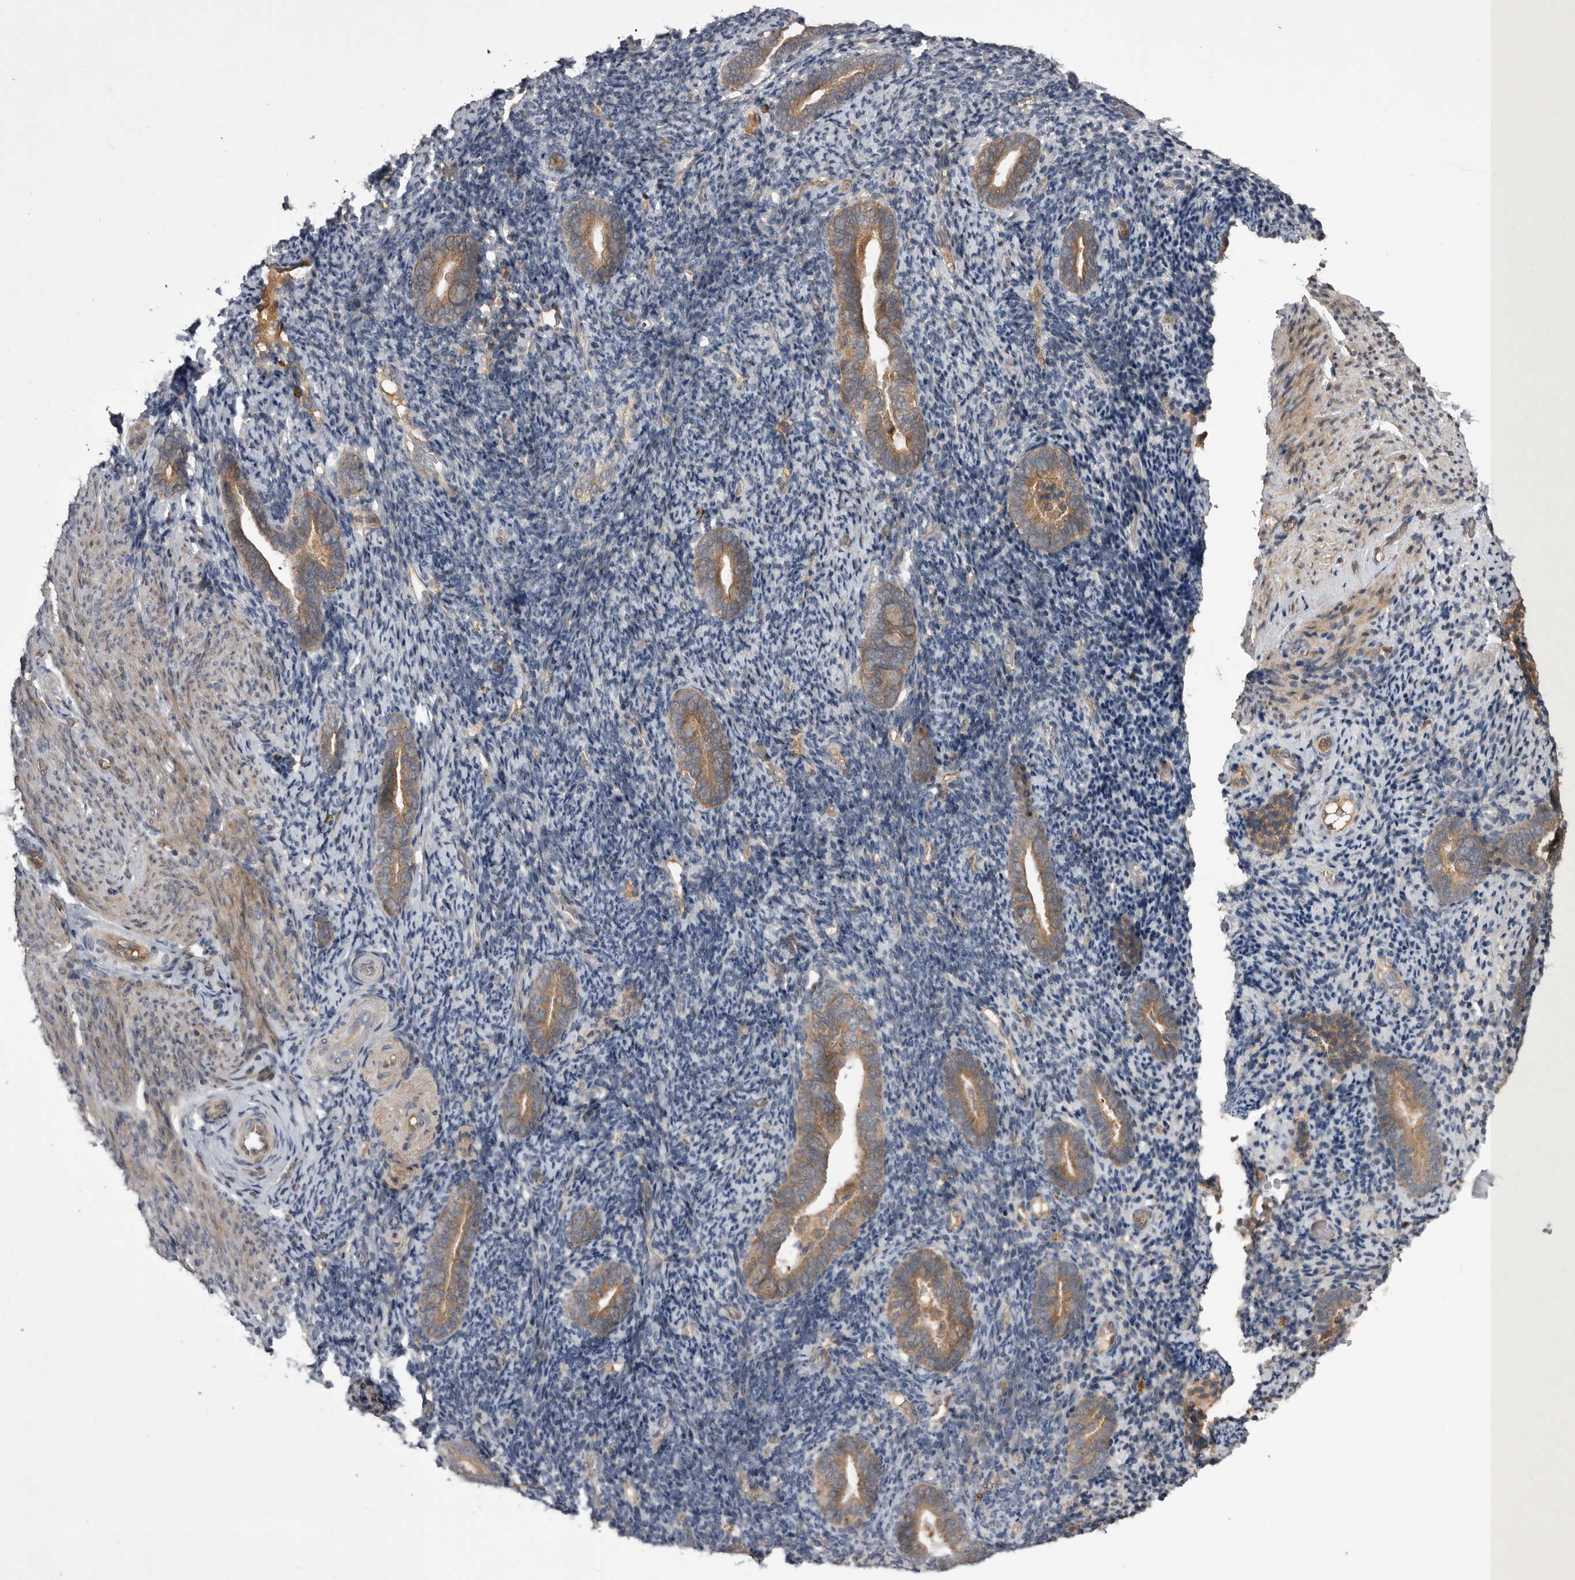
{"staining": {"intensity": "weak", "quantity": "25%-75%", "location": "cytoplasmic/membranous"}, "tissue": "endometrium", "cell_type": "Cells in endometrial stroma", "image_type": "normal", "snomed": [{"axis": "morphology", "description": "Normal tissue, NOS"}, {"axis": "topography", "description": "Endometrium"}], "caption": "Protein expression analysis of normal endometrium exhibits weak cytoplasmic/membranous positivity in about 25%-75% of cells in endometrial stroma. The protein is shown in brown color, while the nuclei are stained blue.", "gene": "RAB3GAP2", "patient": {"sex": "female", "age": 51}}